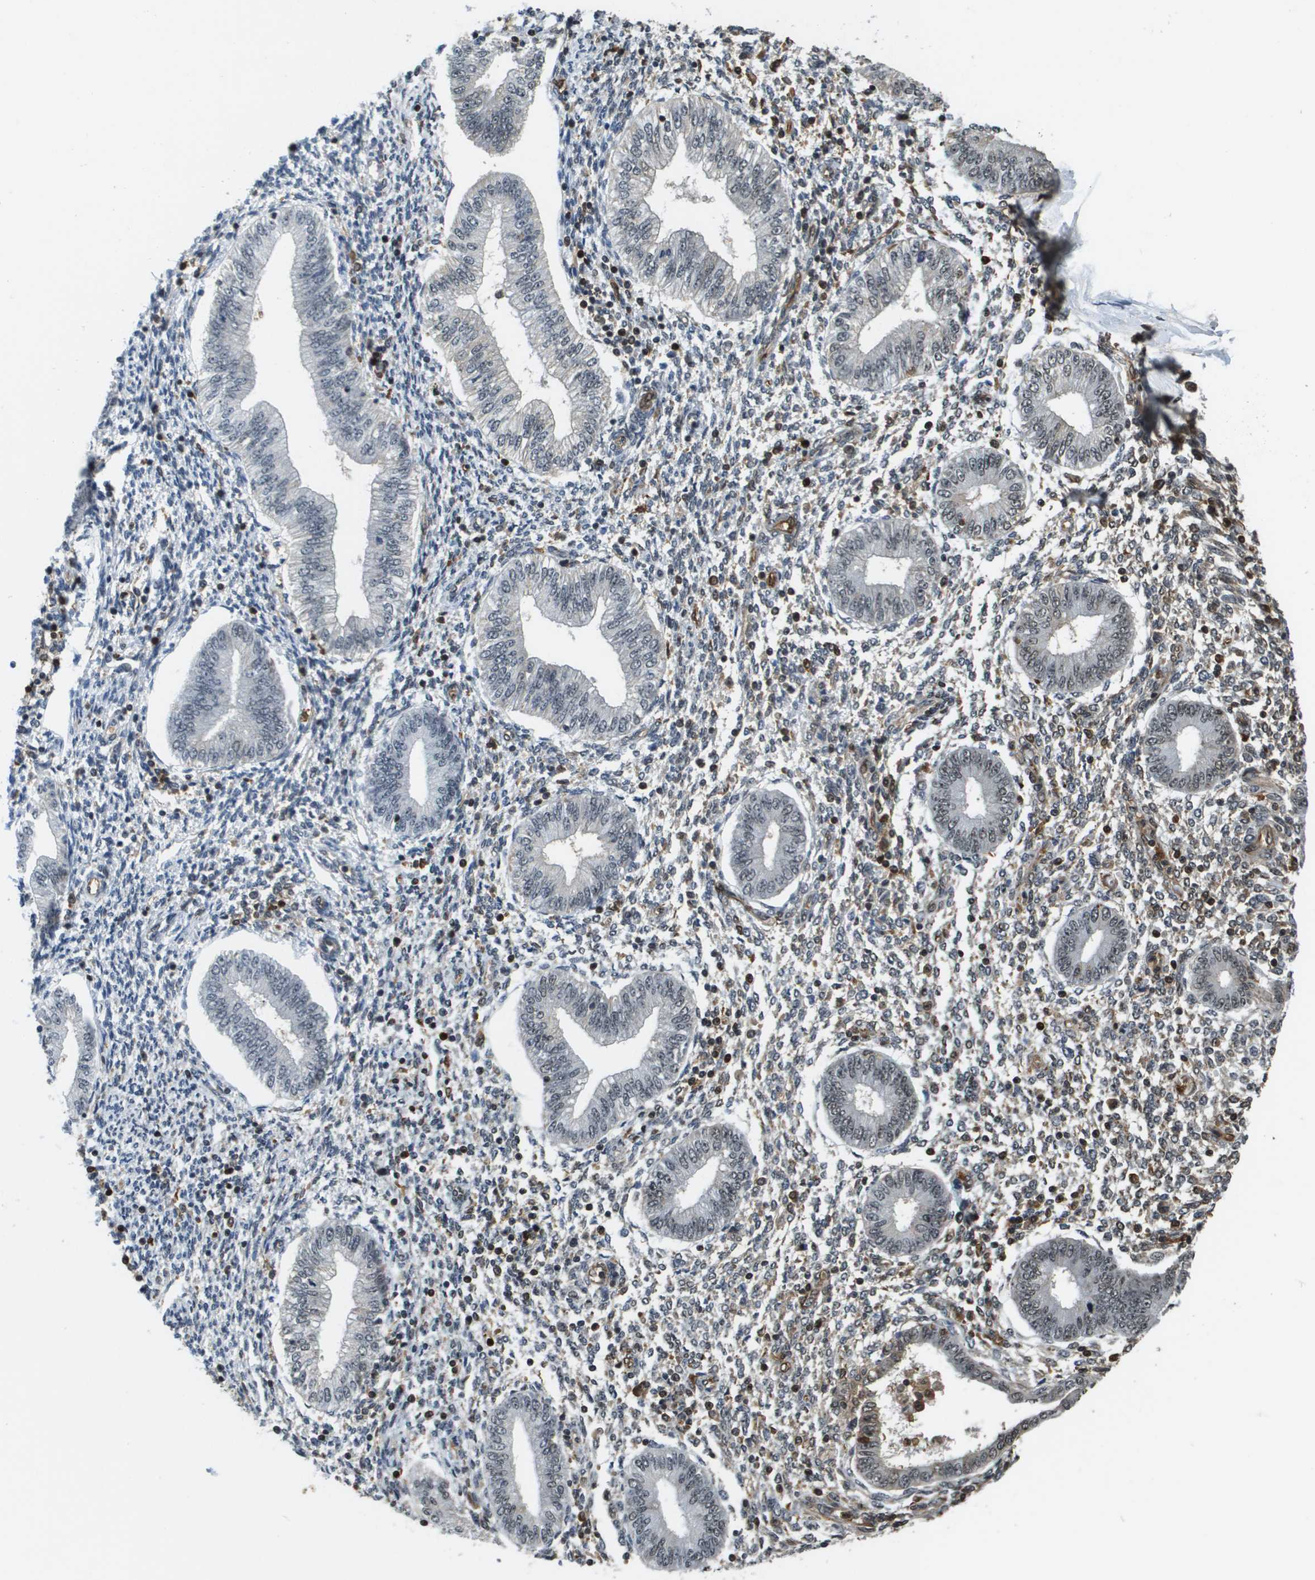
{"staining": {"intensity": "negative", "quantity": "none", "location": "none"}, "tissue": "endometrium", "cell_type": "Cells in endometrial stroma", "image_type": "normal", "snomed": [{"axis": "morphology", "description": "Normal tissue, NOS"}, {"axis": "topography", "description": "Endometrium"}], "caption": "Immunohistochemical staining of normal human endometrium reveals no significant positivity in cells in endometrial stroma. (DAB IHC with hematoxylin counter stain).", "gene": "EP400", "patient": {"sex": "female", "age": 50}}